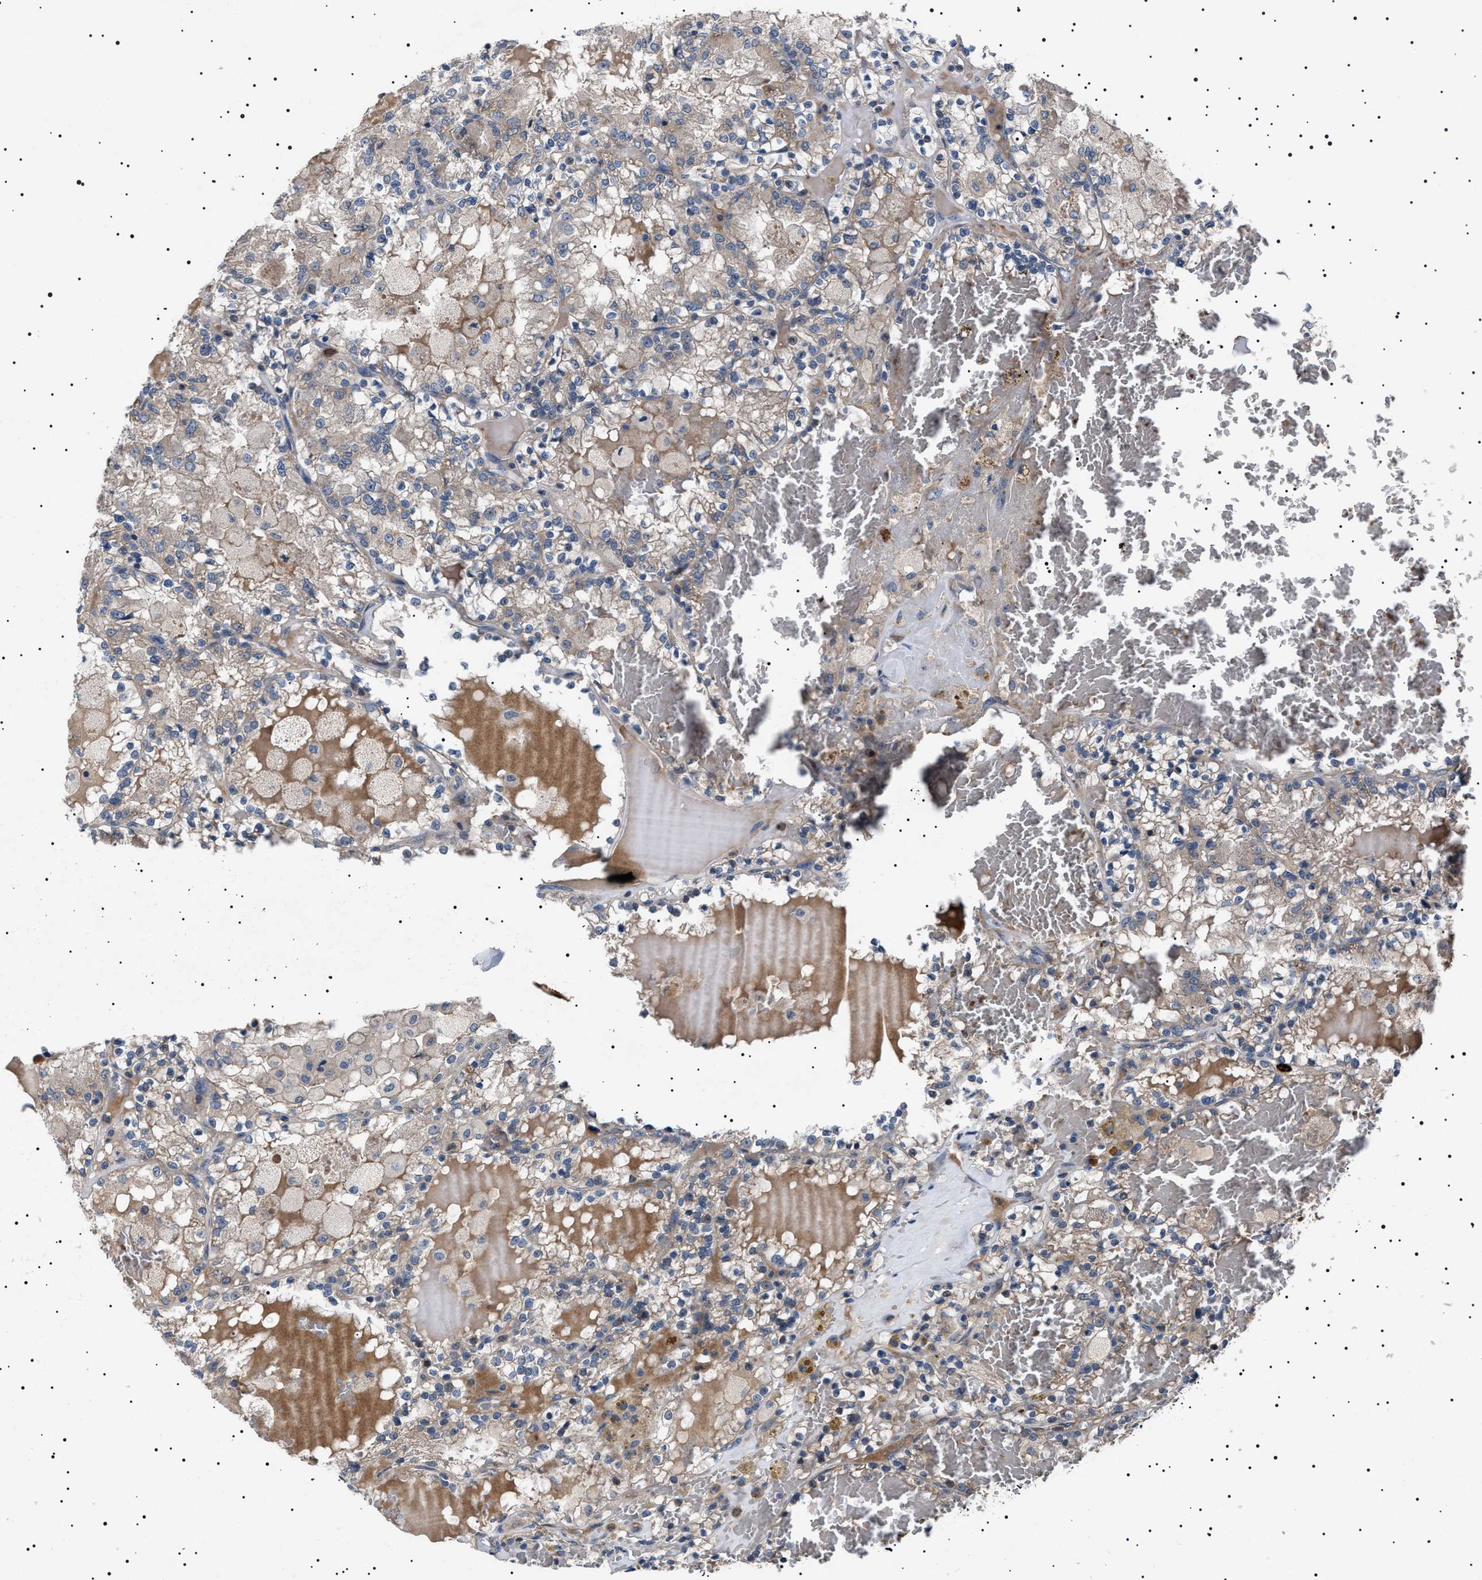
{"staining": {"intensity": "weak", "quantity": "25%-75%", "location": "cytoplasmic/membranous"}, "tissue": "renal cancer", "cell_type": "Tumor cells", "image_type": "cancer", "snomed": [{"axis": "morphology", "description": "Adenocarcinoma, NOS"}, {"axis": "topography", "description": "Kidney"}], "caption": "A micrograph showing weak cytoplasmic/membranous positivity in about 25%-75% of tumor cells in adenocarcinoma (renal), as visualized by brown immunohistochemical staining.", "gene": "PTRH1", "patient": {"sex": "female", "age": 56}}